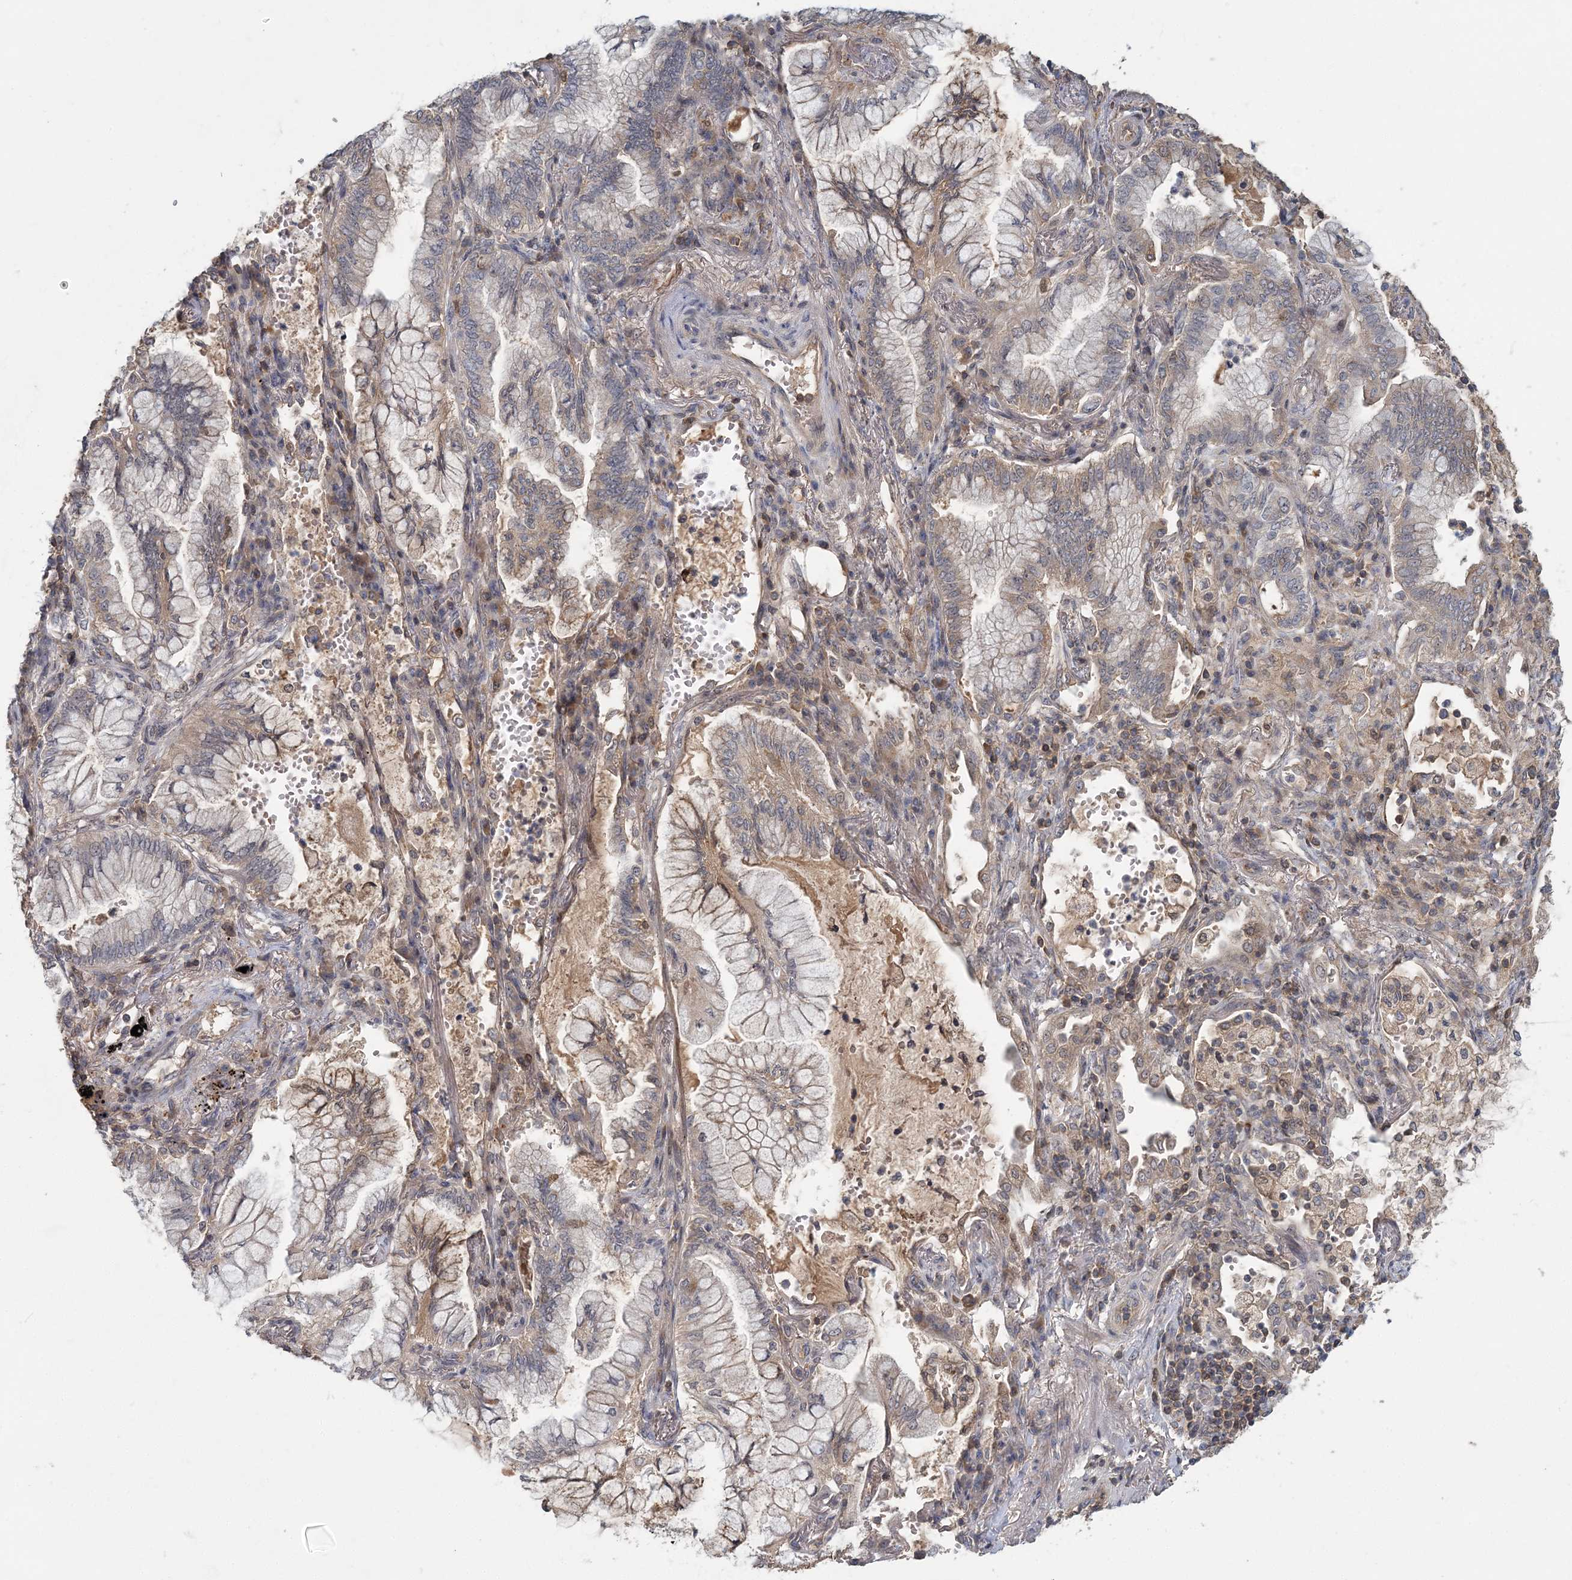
{"staining": {"intensity": "weak", "quantity": "25%-75%", "location": "cytoplasmic/membranous"}, "tissue": "lung cancer", "cell_type": "Tumor cells", "image_type": "cancer", "snomed": [{"axis": "morphology", "description": "Adenocarcinoma, NOS"}, {"axis": "topography", "description": "Lung"}], "caption": "Immunohistochemistry (IHC) staining of lung adenocarcinoma, which demonstrates low levels of weak cytoplasmic/membranous expression in about 25%-75% of tumor cells indicating weak cytoplasmic/membranous protein positivity. The staining was performed using DAB (brown) for protein detection and nuclei were counterstained in hematoxylin (blue).", "gene": "RNF25", "patient": {"sex": "female", "age": 70}}